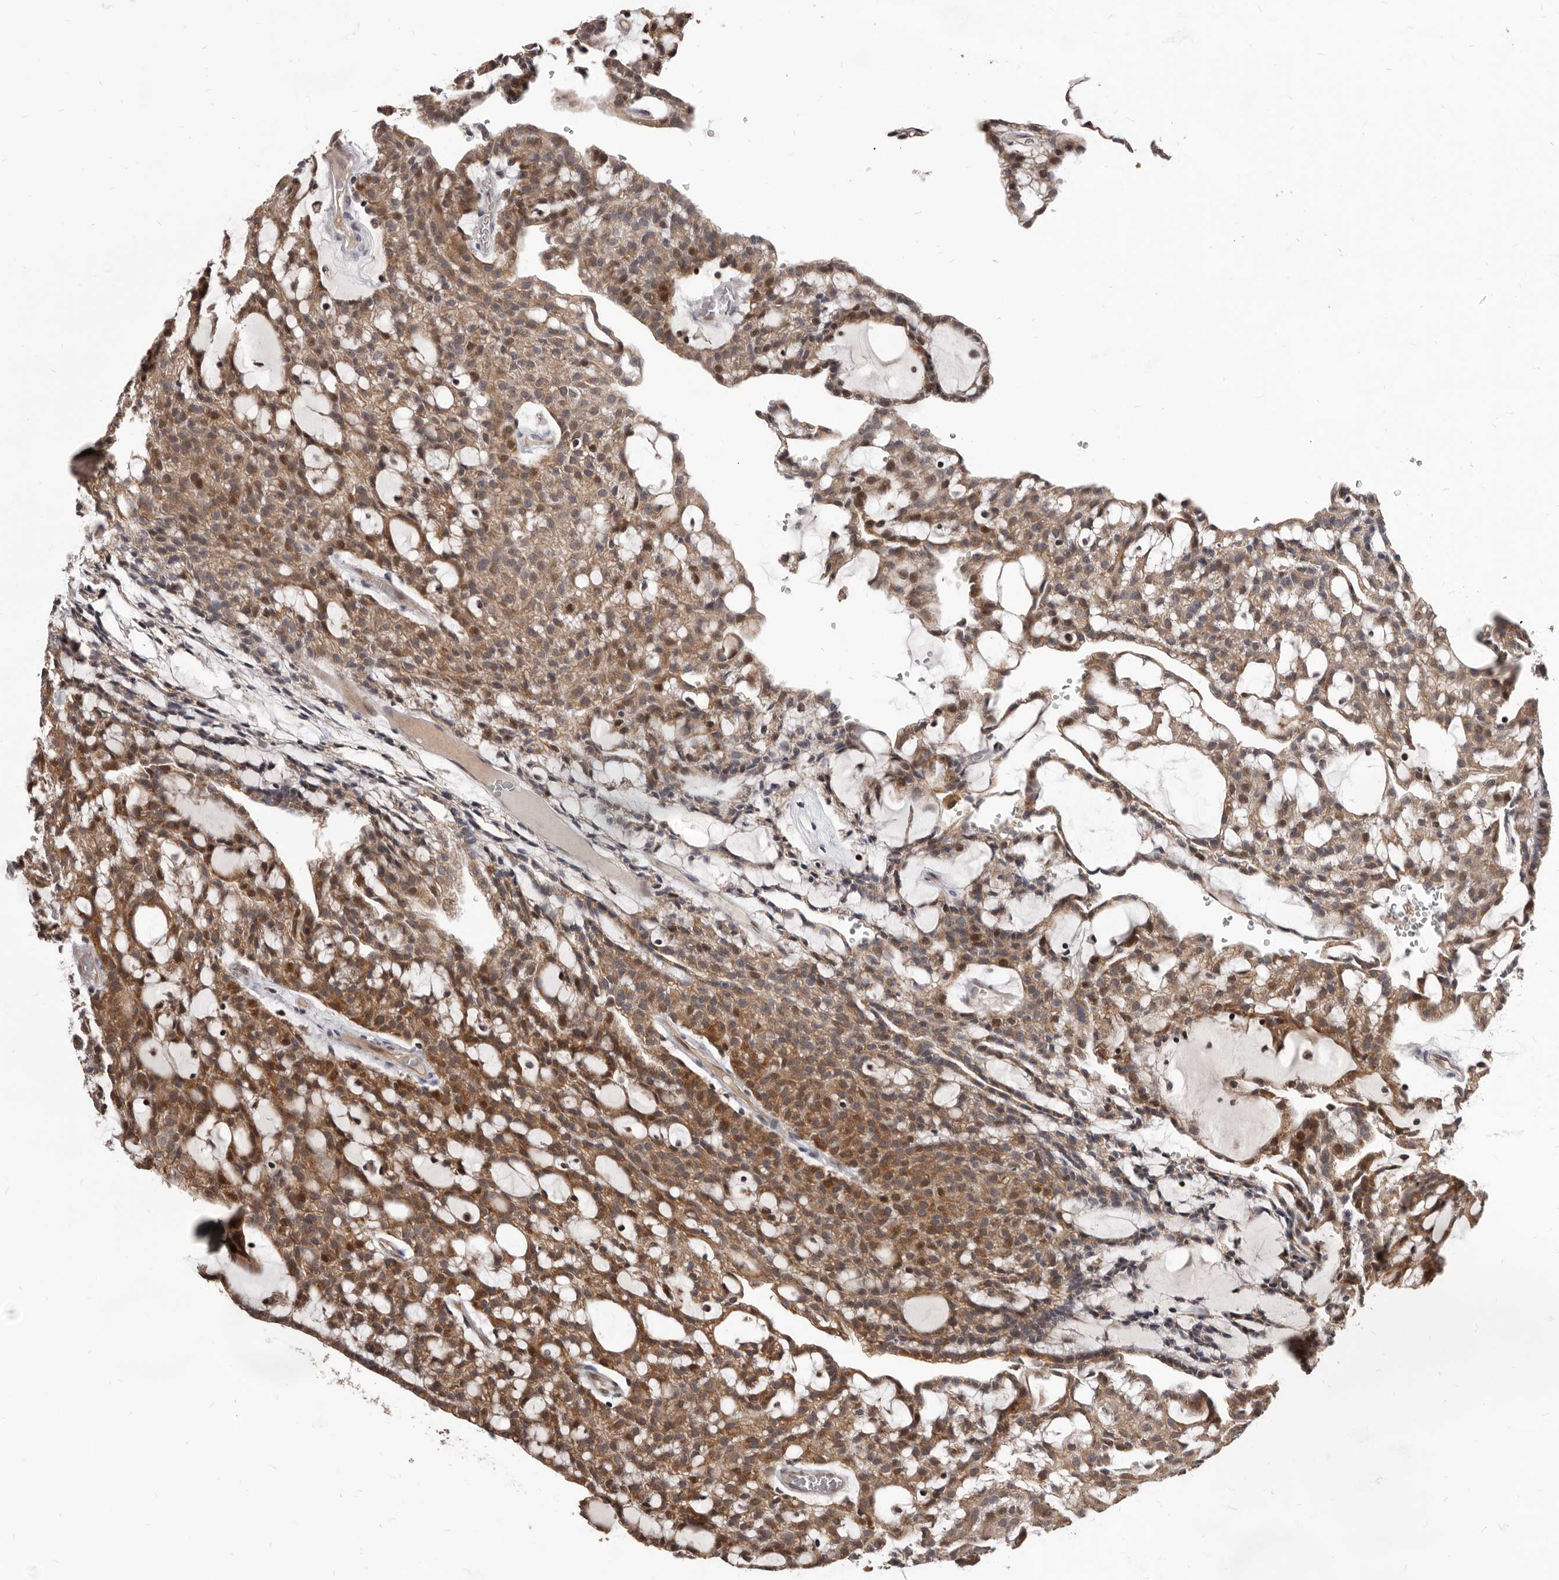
{"staining": {"intensity": "moderate", "quantity": ">75%", "location": "cytoplasmic/membranous"}, "tissue": "renal cancer", "cell_type": "Tumor cells", "image_type": "cancer", "snomed": [{"axis": "morphology", "description": "Adenocarcinoma, NOS"}, {"axis": "topography", "description": "Kidney"}], "caption": "This histopathology image shows IHC staining of renal cancer (adenocarcinoma), with medium moderate cytoplasmic/membranous staining in about >75% of tumor cells.", "gene": "MAP3K14", "patient": {"sex": "male", "age": 63}}